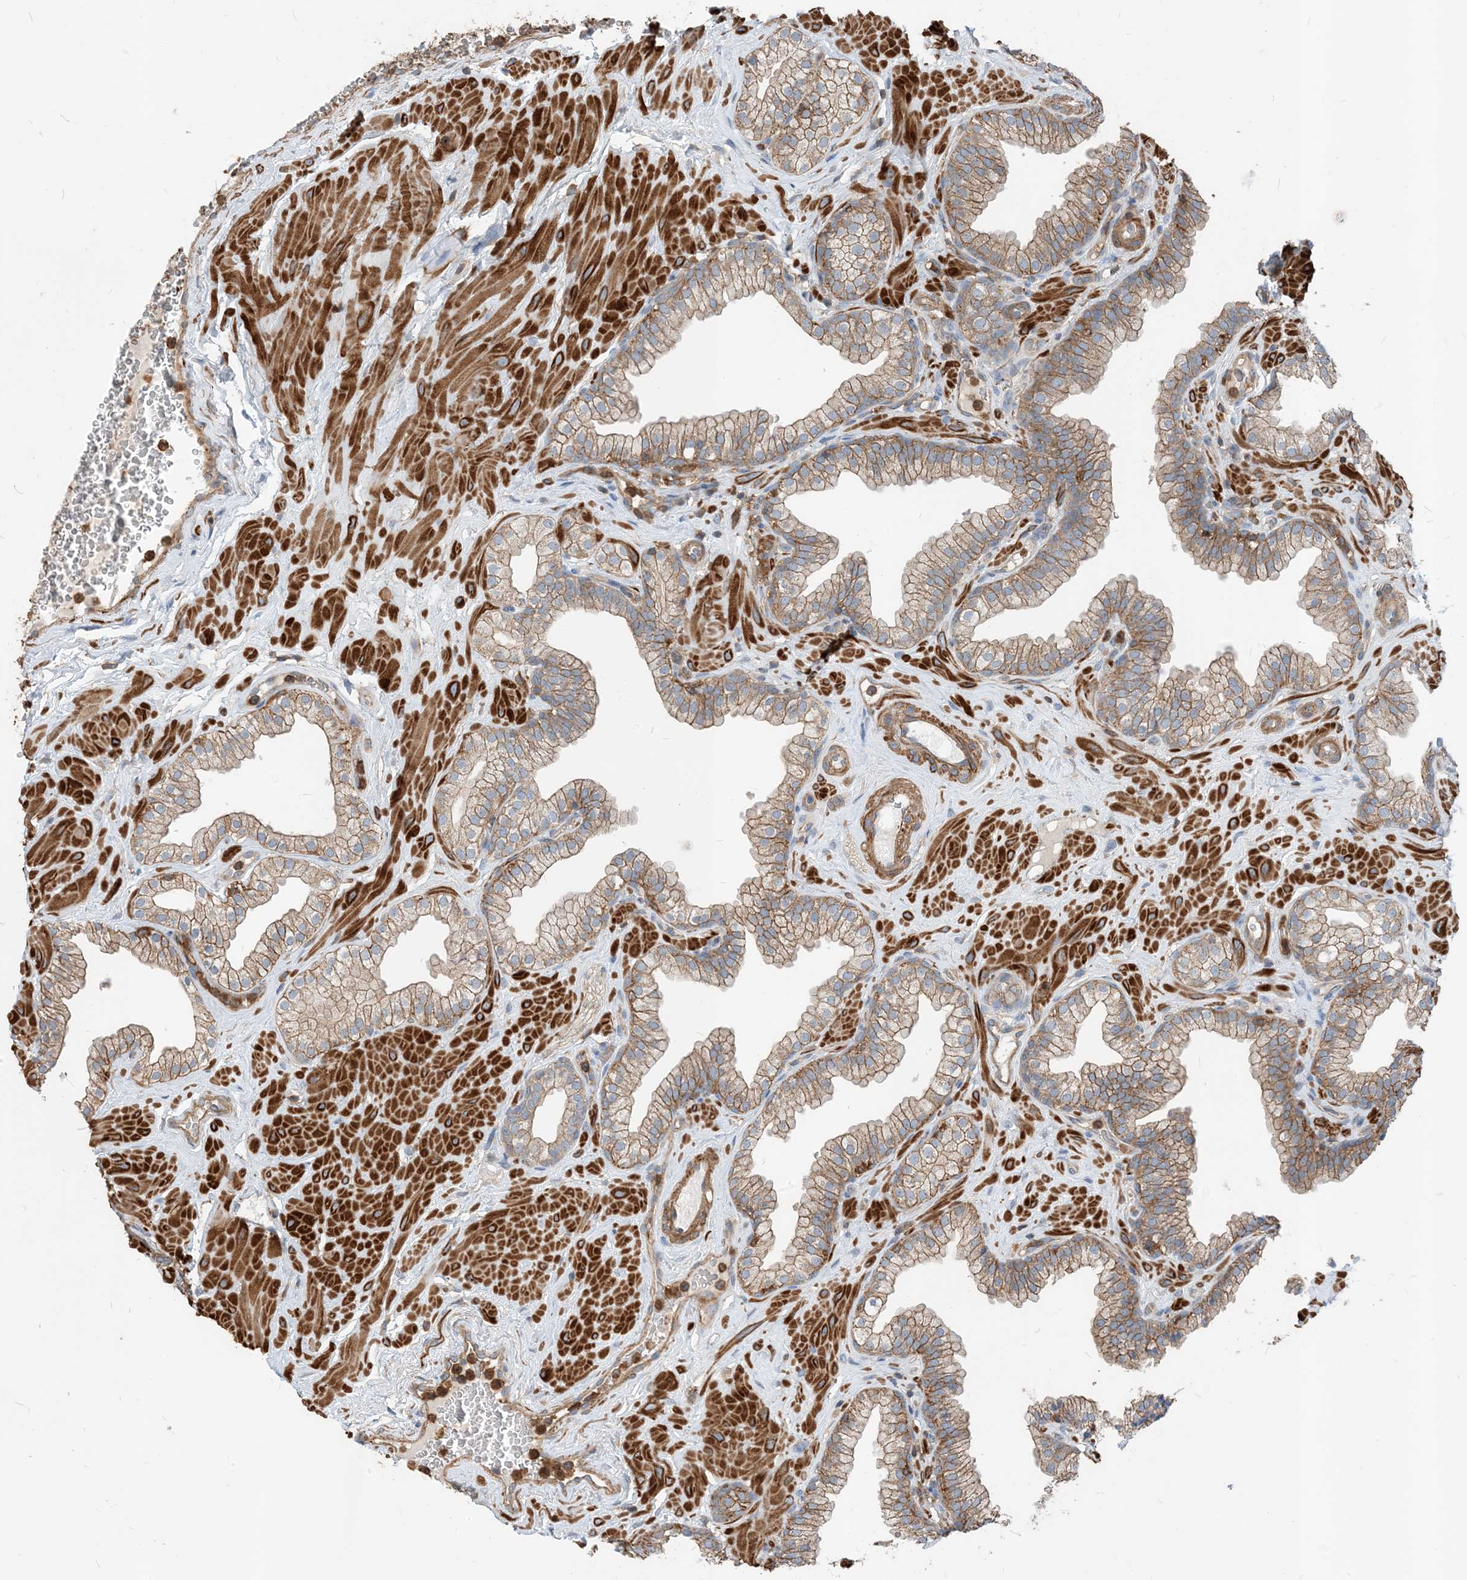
{"staining": {"intensity": "moderate", "quantity": "<25%", "location": "cytoplasmic/membranous"}, "tissue": "prostate", "cell_type": "Glandular cells", "image_type": "normal", "snomed": [{"axis": "morphology", "description": "Normal tissue, NOS"}, {"axis": "morphology", "description": "Urothelial carcinoma, Low grade"}, {"axis": "topography", "description": "Urinary bladder"}, {"axis": "topography", "description": "Prostate"}], "caption": "Moderate cytoplasmic/membranous expression is identified in about <25% of glandular cells in benign prostate.", "gene": "PARVG", "patient": {"sex": "male", "age": 60}}